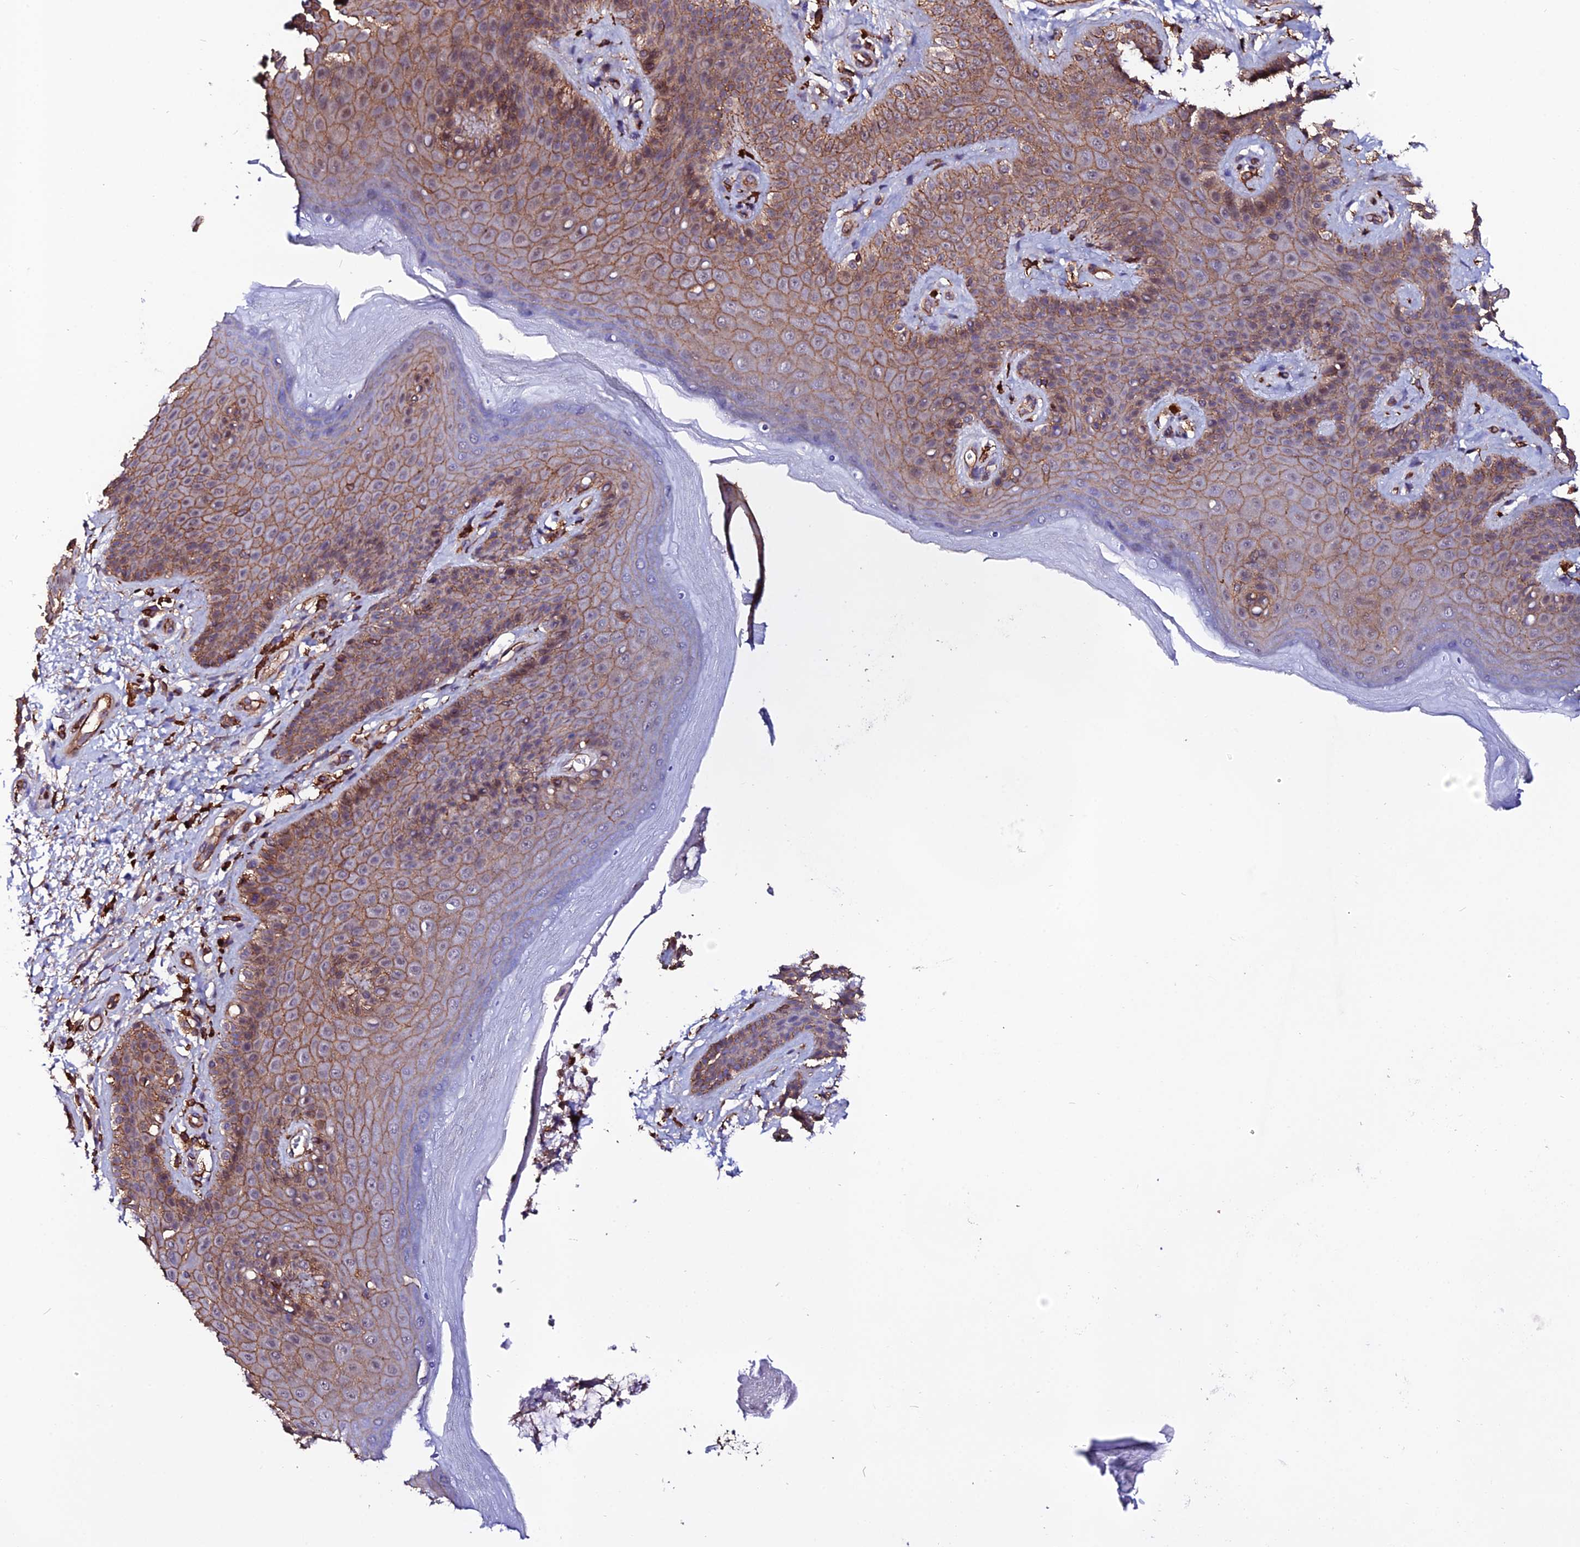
{"staining": {"intensity": "moderate", "quantity": ">75%", "location": "cytoplasmic/membranous"}, "tissue": "skin", "cell_type": "Epidermal cells", "image_type": "normal", "snomed": [{"axis": "morphology", "description": "Normal tissue, NOS"}, {"axis": "topography", "description": "Anal"}], "caption": "The micrograph displays immunohistochemical staining of normal skin. There is moderate cytoplasmic/membranous staining is present in about >75% of epidermal cells.", "gene": "USP17L10", "patient": {"sex": "female", "age": 89}}